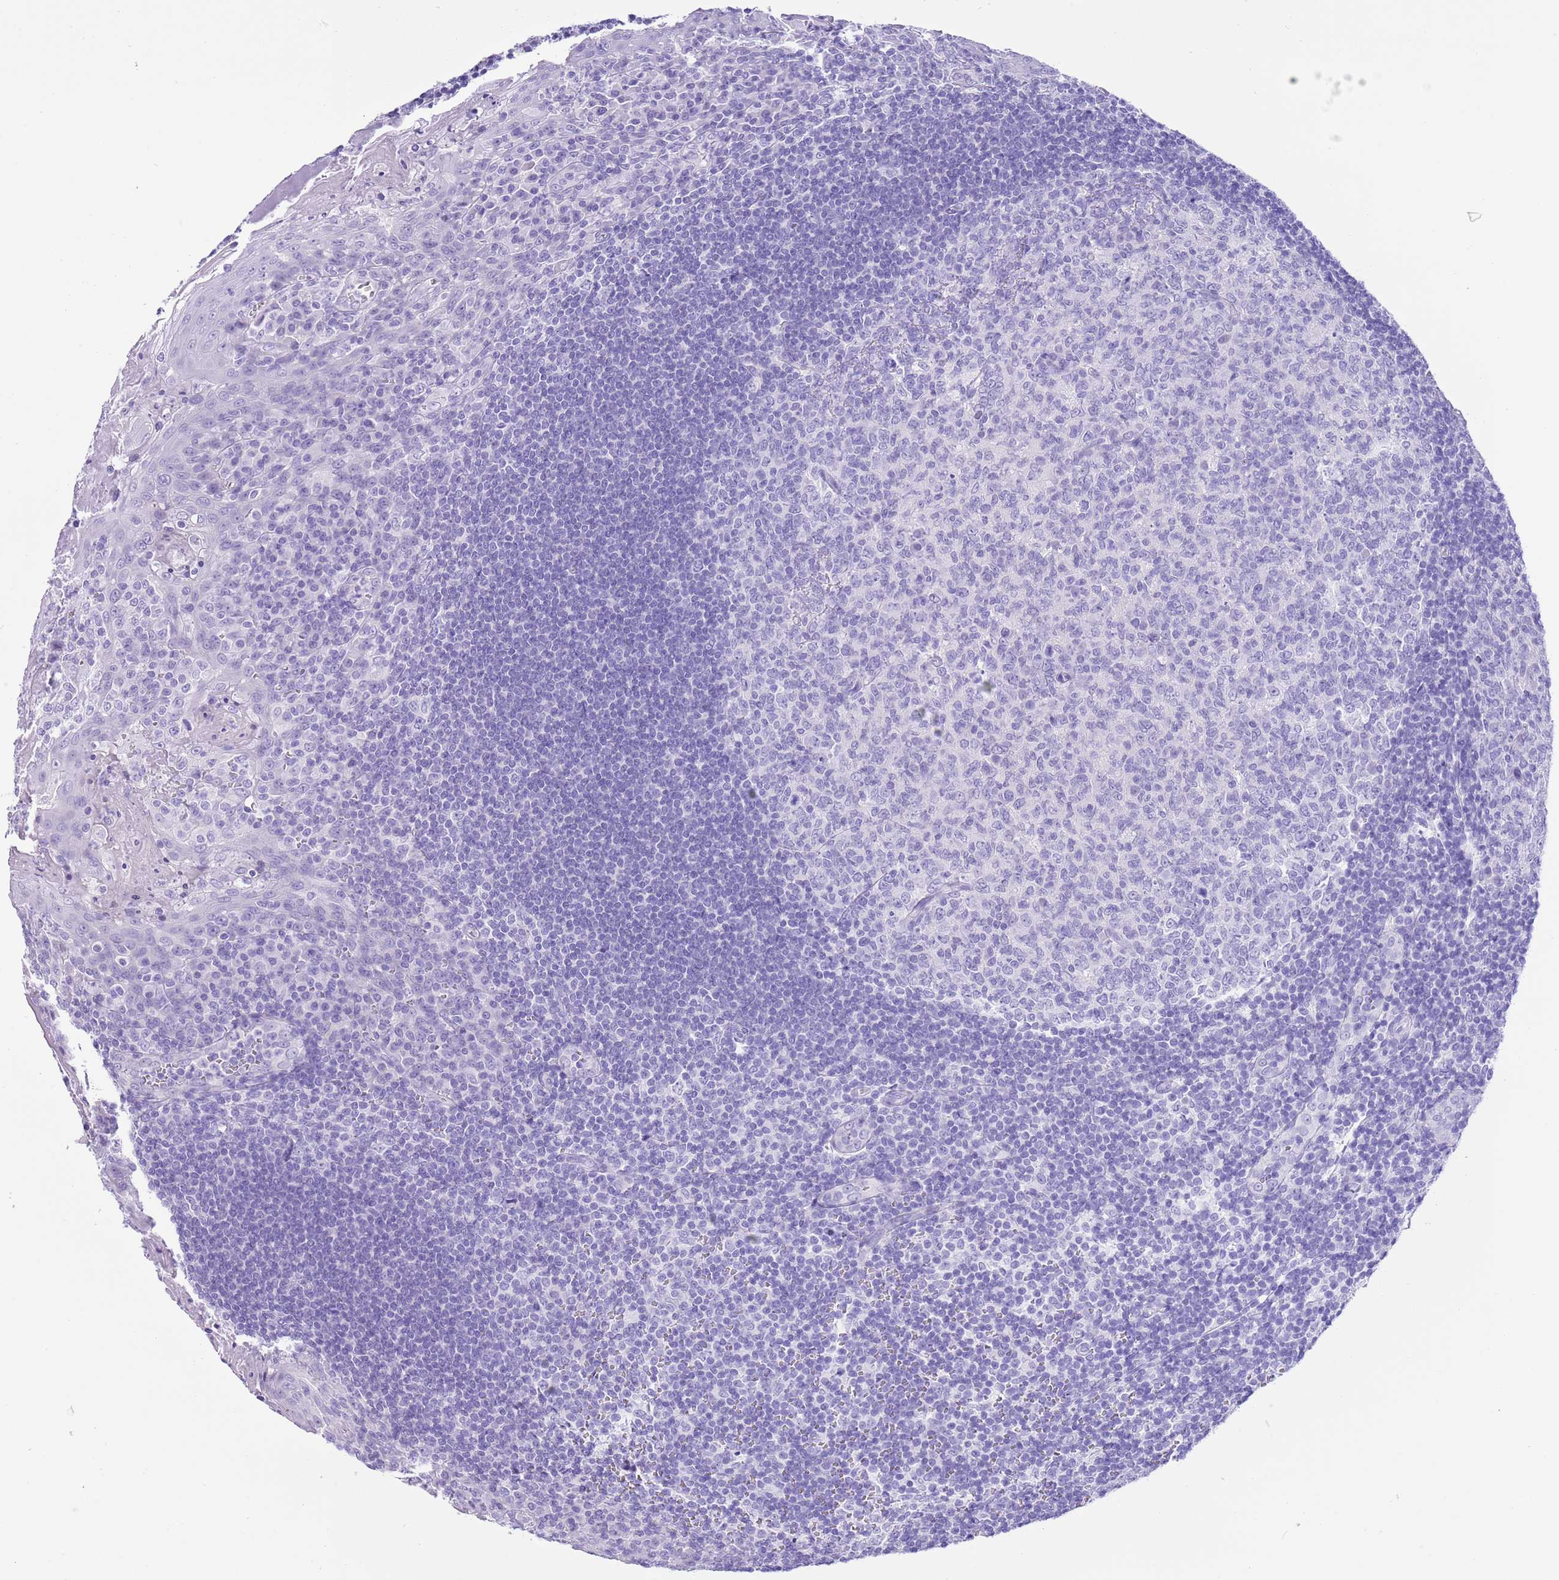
{"staining": {"intensity": "negative", "quantity": "none", "location": "none"}, "tissue": "tonsil", "cell_type": "Germinal center cells", "image_type": "normal", "snomed": [{"axis": "morphology", "description": "Normal tissue, NOS"}, {"axis": "topography", "description": "Tonsil"}], "caption": "Histopathology image shows no significant protein staining in germinal center cells of benign tonsil.", "gene": "TMEM185A", "patient": {"sex": "male", "age": 27}}